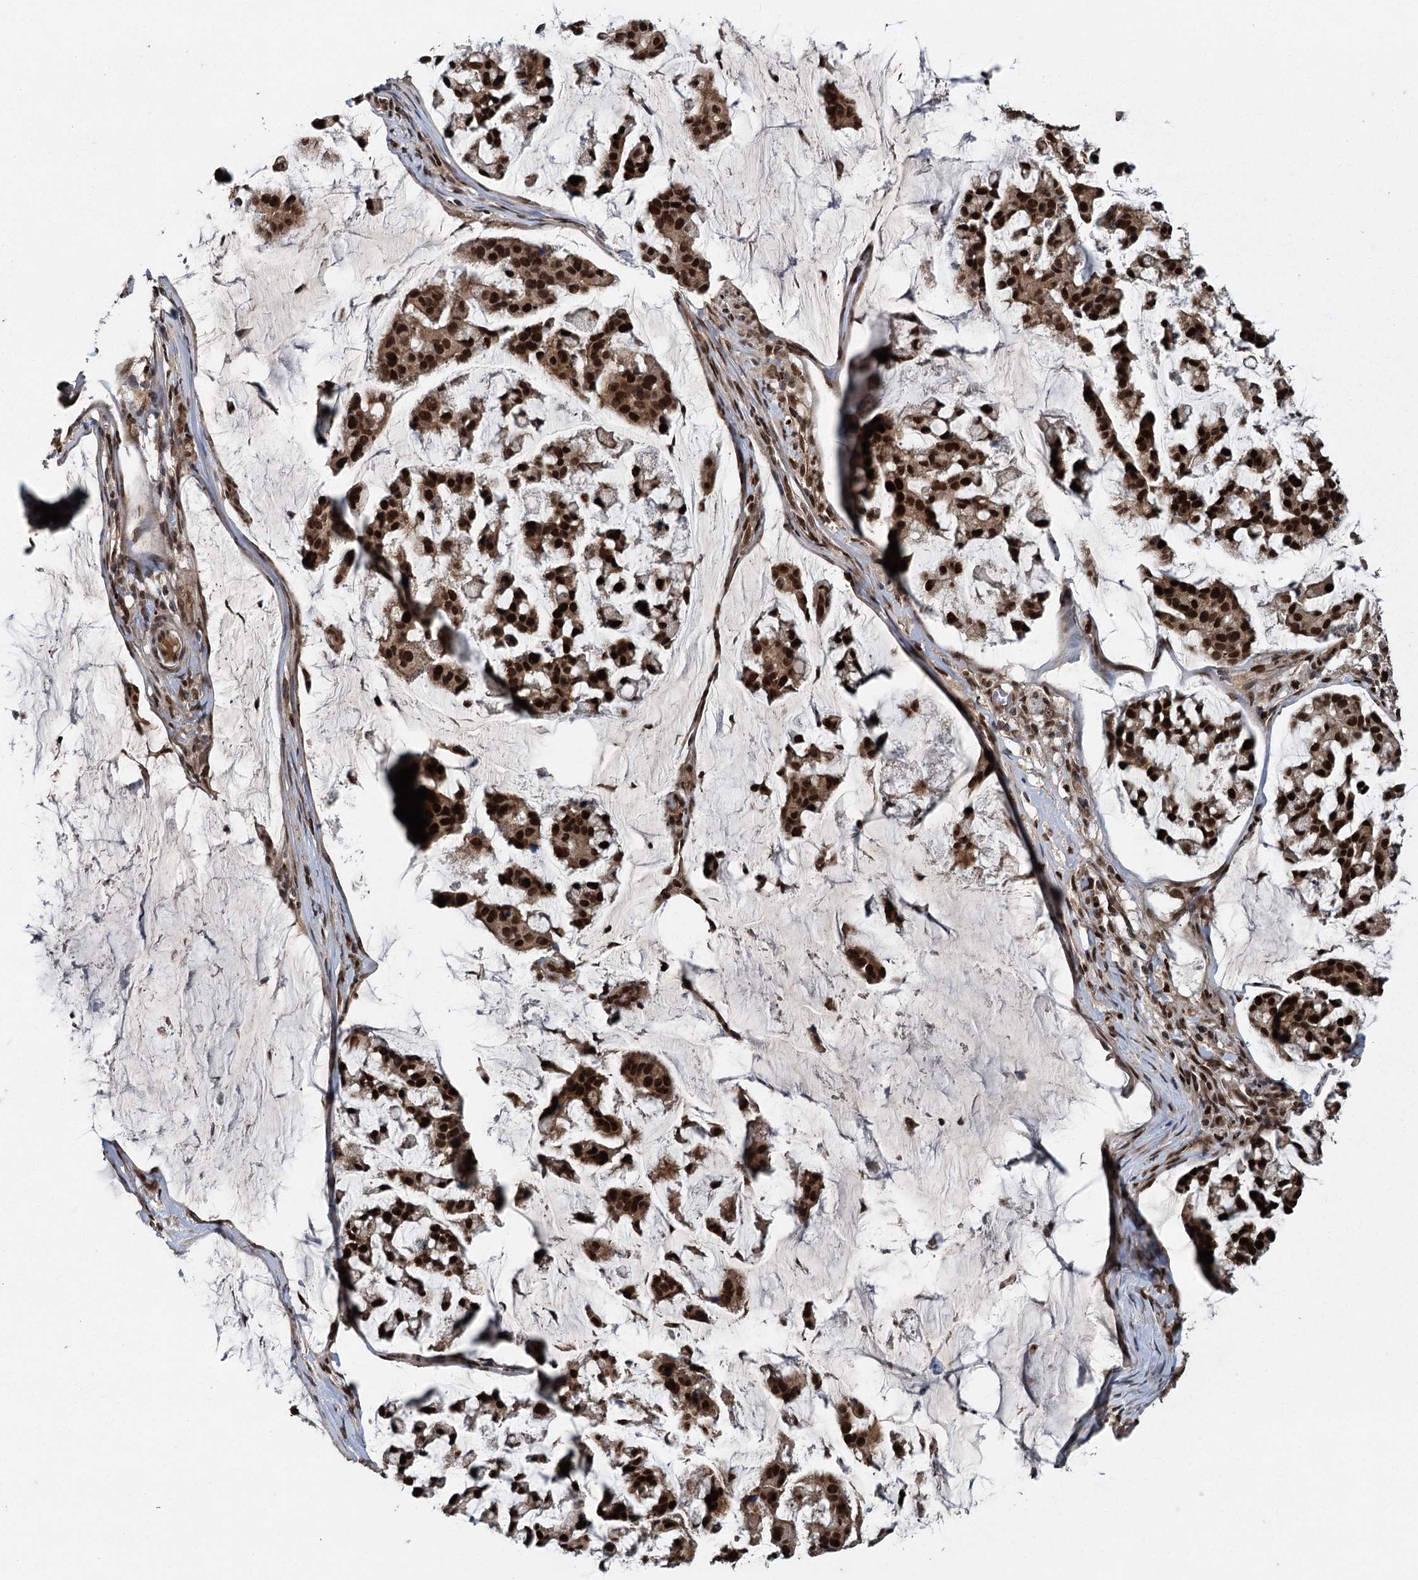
{"staining": {"intensity": "strong", "quantity": ">75%", "location": "nuclear"}, "tissue": "stomach cancer", "cell_type": "Tumor cells", "image_type": "cancer", "snomed": [{"axis": "morphology", "description": "Adenocarcinoma, NOS"}, {"axis": "topography", "description": "Stomach, lower"}], "caption": "Stomach cancer (adenocarcinoma) was stained to show a protein in brown. There is high levels of strong nuclear positivity in about >75% of tumor cells.", "gene": "MYG1", "patient": {"sex": "male", "age": 67}}